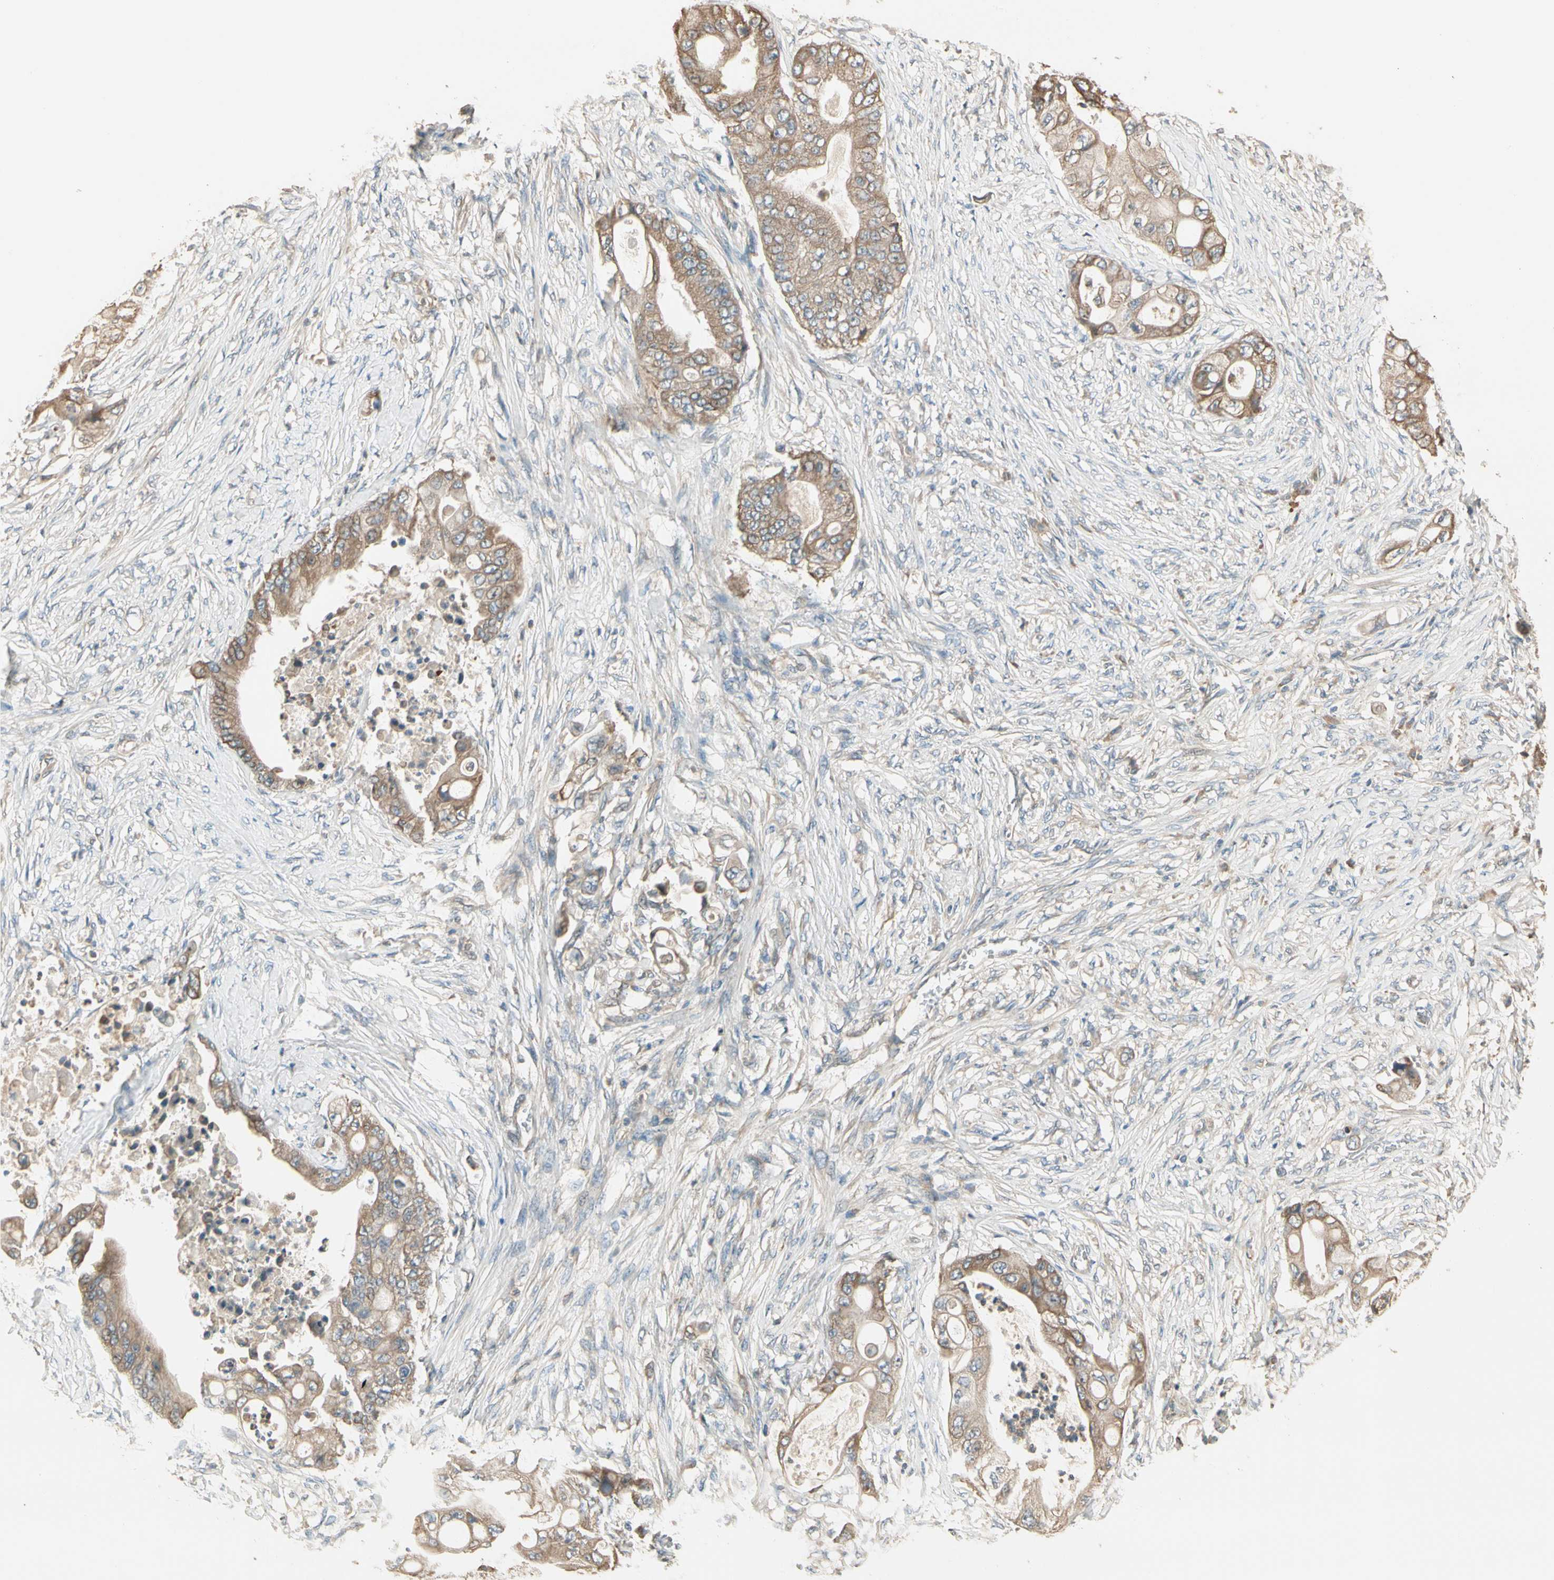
{"staining": {"intensity": "moderate", "quantity": ">75%", "location": "cytoplasmic/membranous"}, "tissue": "stomach cancer", "cell_type": "Tumor cells", "image_type": "cancer", "snomed": [{"axis": "morphology", "description": "Adenocarcinoma, NOS"}, {"axis": "topography", "description": "Stomach"}], "caption": "High-power microscopy captured an immunohistochemistry (IHC) image of adenocarcinoma (stomach), revealing moderate cytoplasmic/membranous positivity in approximately >75% of tumor cells.", "gene": "TNFRSF21", "patient": {"sex": "female", "age": 73}}